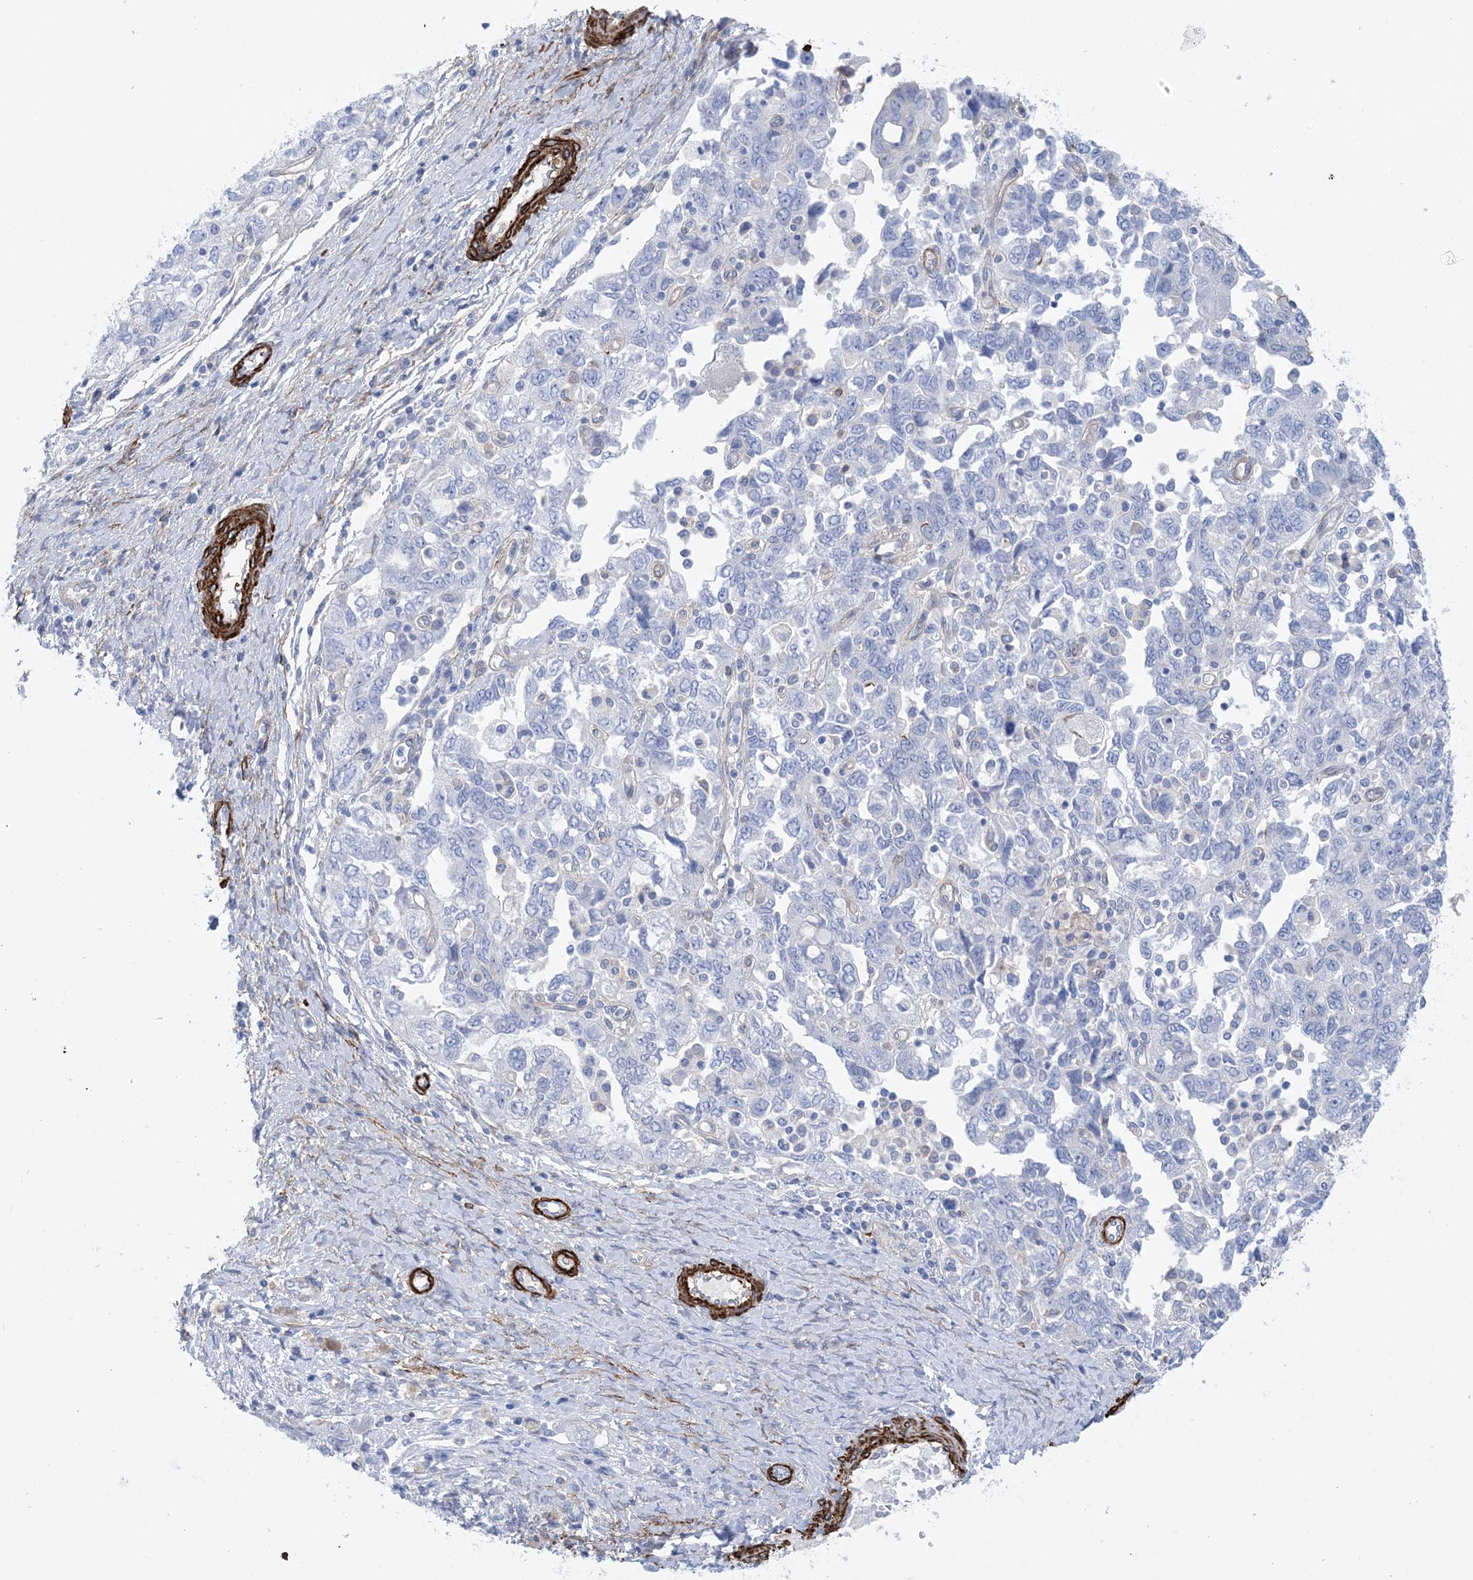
{"staining": {"intensity": "negative", "quantity": "none", "location": "none"}, "tissue": "ovarian cancer", "cell_type": "Tumor cells", "image_type": "cancer", "snomed": [{"axis": "morphology", "description": "Carcinoma, NOS"}, {"axis": "morphology", "description": "Cystadenocarcinoma, serous, NOS"}, {"axis": "topography", "description": "Ovary"}], "caption": "DAB immunohistochemical staining of human serous cystadenocarcinoma (ovarian) displays no significant positivity in tumor cells. (DAB immunohistochemistry (IHC) visualized using brightfield microscopy, high magnification).", "gene": "SHANK1", "patient": {"sex": "female", "age": 69}}